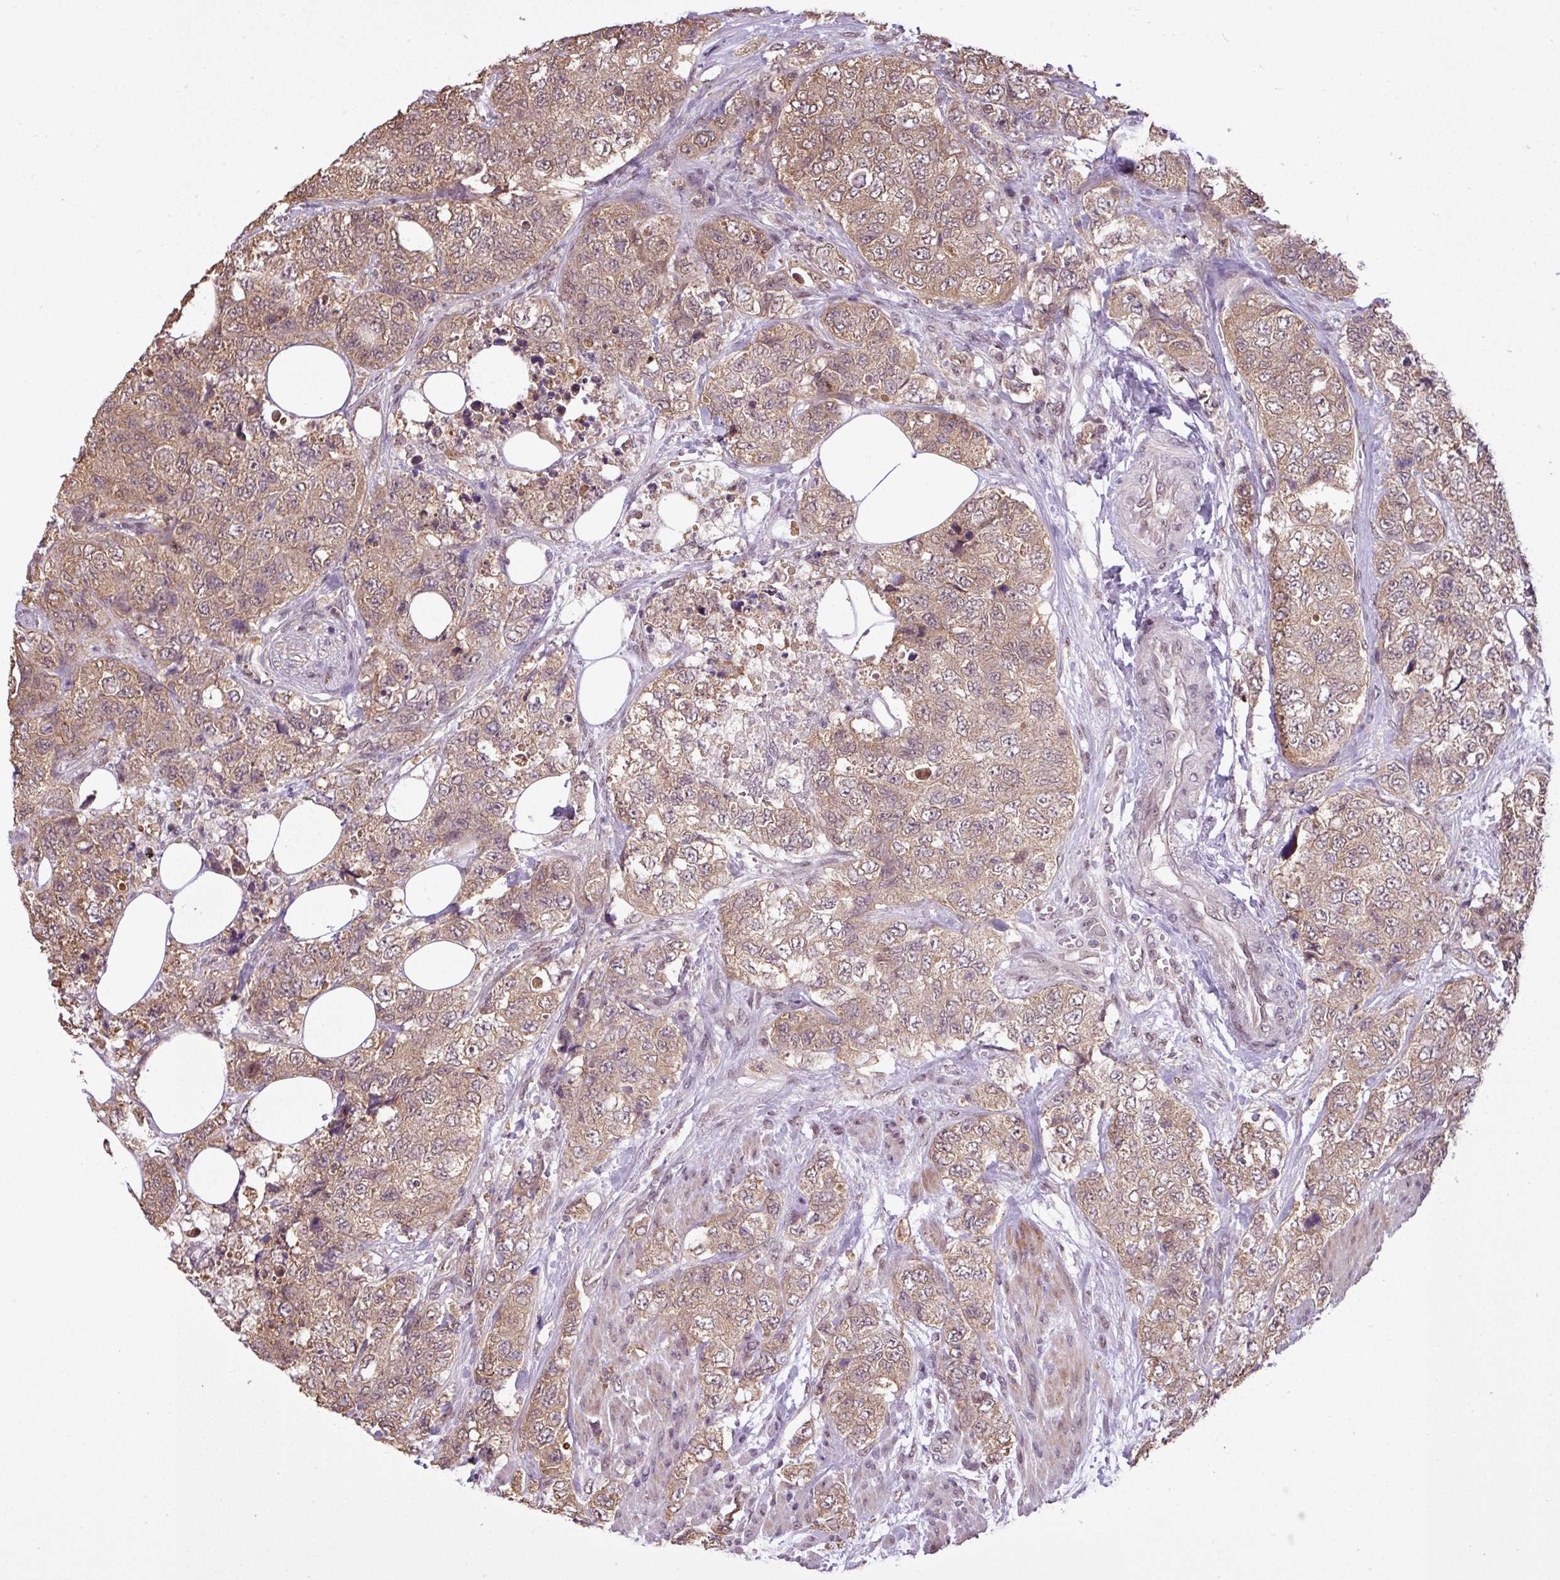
{"staining": {"intensity": "moderate", "quantity": ">75%", "location": "cytoplasmic/membranous"}, "tissue": "urothelial cancer", "cell_type": "Tumor cells", "image_type": "cancer", "snomed": [{"axis": "morphology", "description": "Urothelial carcinoma, High grade"}, {"axis": "topography", "description": "Urinary bladder"}], "caption": "The micrograph reveals immunohistochemical staining of urothelial carcinoma (high-grade). There is moderate cytoplasmic/membranous expression is identified in approximately >75% of tumor cells. The staining was performed using DAB (3,3'-diaminobenzidine), with brown indicating positive protein expression. Nuclei are stained blue with hematoxylin.", "gene": "MFHAS1", "patient": {"sex": "female", "age": 78}}